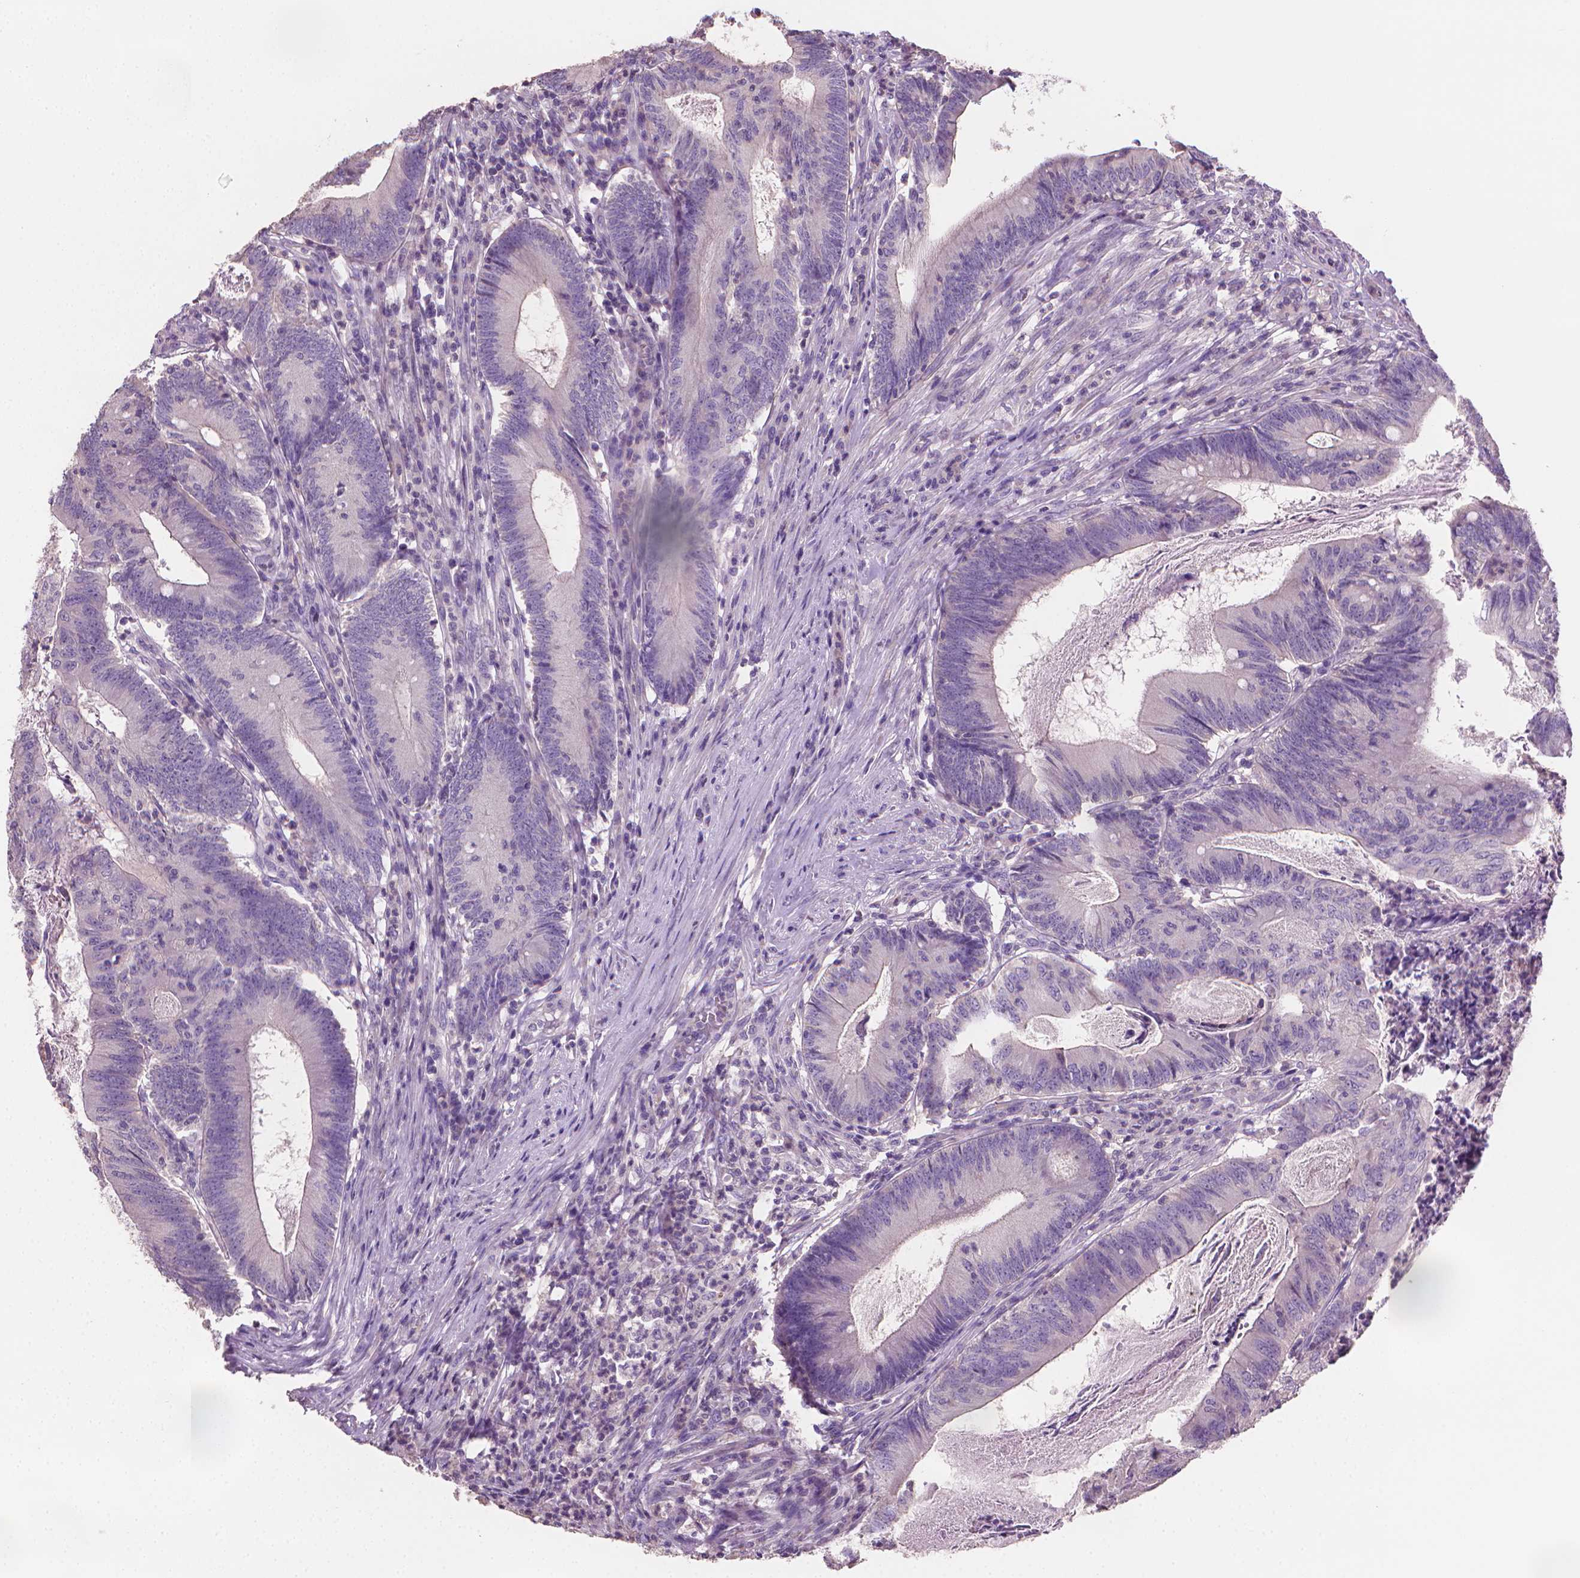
{"staining": {"intensity": "negative", "quantity": "none", "location": "none"}, "tissue": "colorectal cancer", "cell_type": "Tumor cells", "image_type": "cancer", "snomed": [{"axis": "morphology", "description": "Adenocarcinoma, NOS"}, {"axis": "topography", "description": "Colon"}], "caption": "Tumor cells show no significant protein positivity in adenocarcinoma (colorectal). Nuclei are stained in blue.", "gene": "CATIP", "patient": {"sex": "female", "age": 70}}